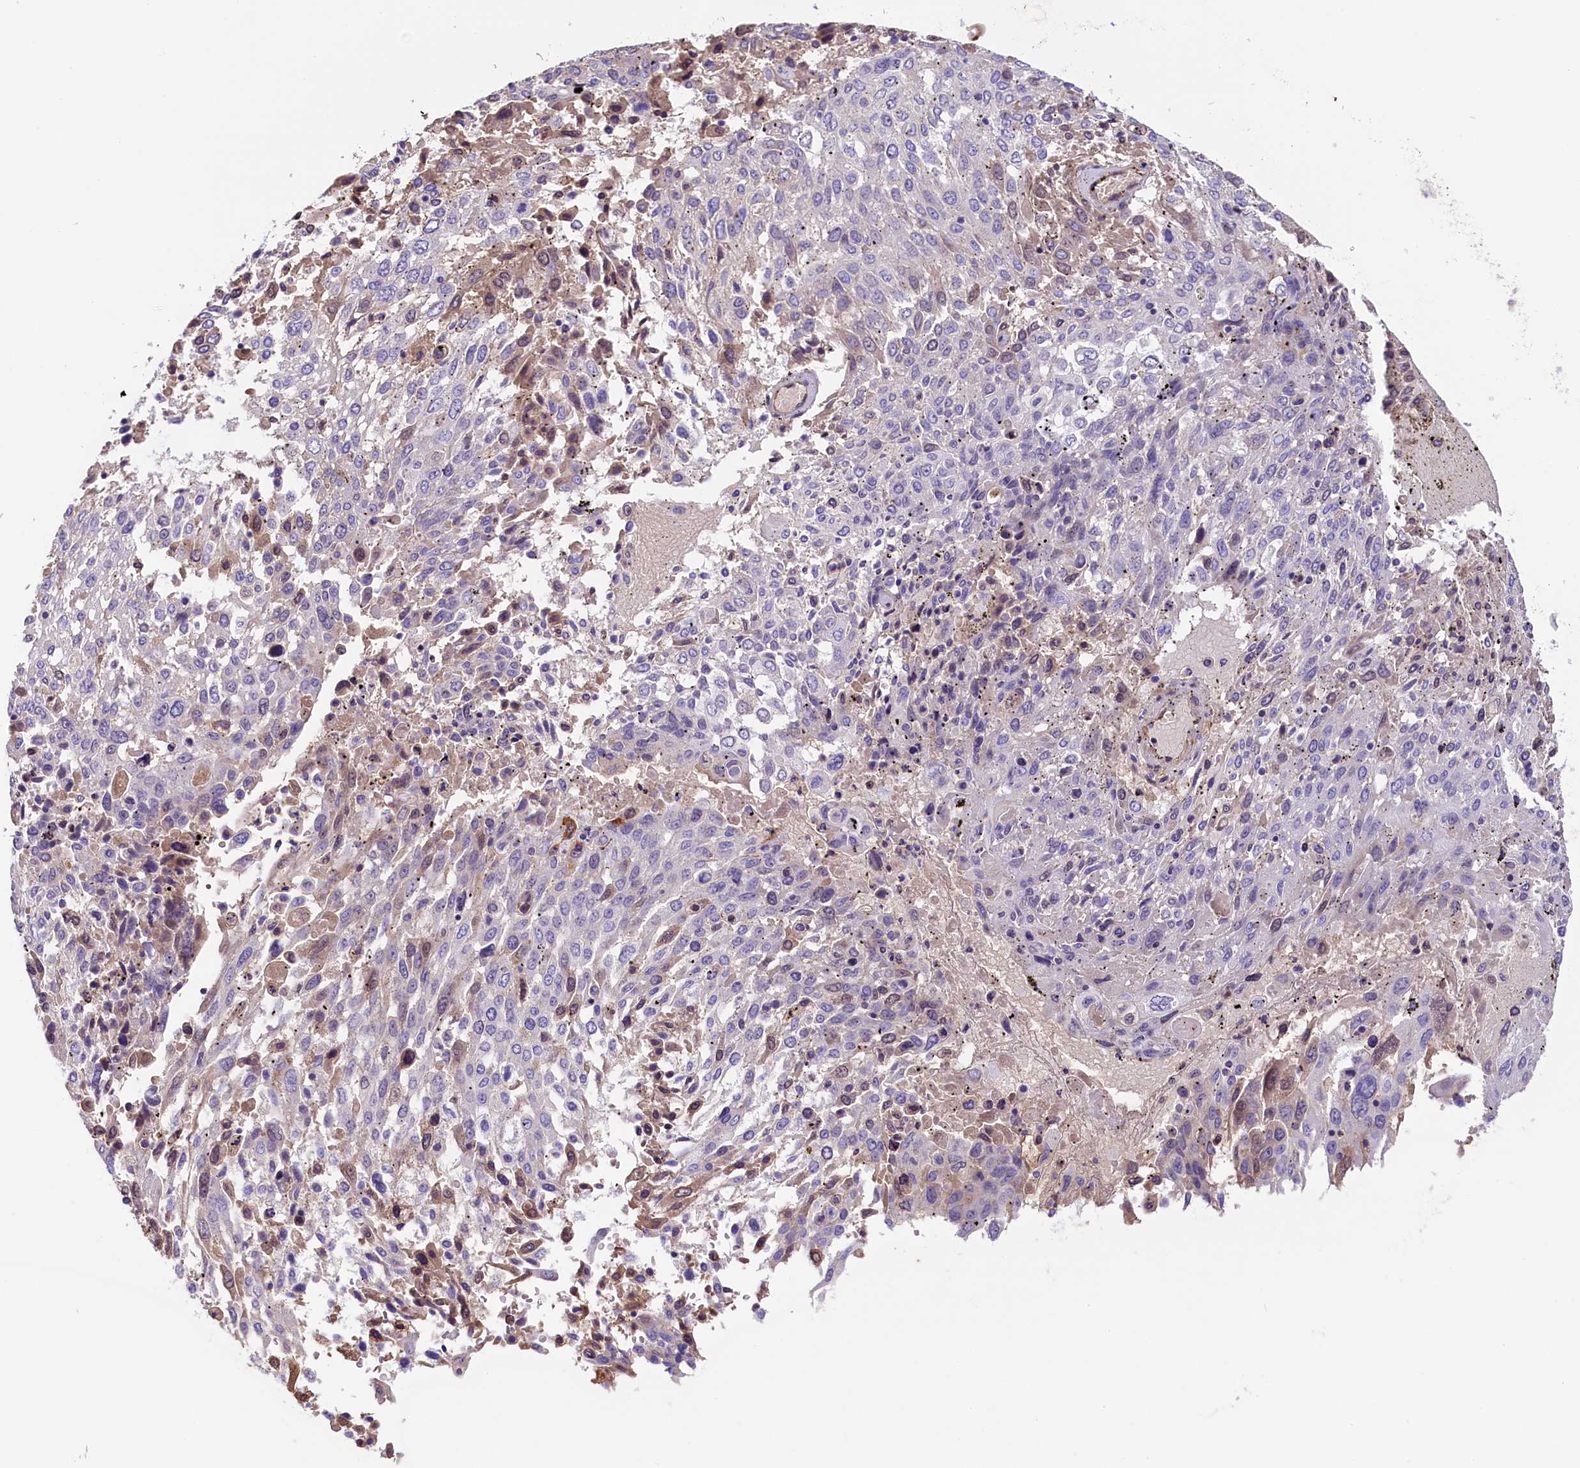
{"staining": {"intensity": "weak", "quantity": "<25%", "location": "nuclear"}, "tissue": "lung cancer", "cell_type": "Tumor cells", "image_type": "cancer", "snomed": [{"axis": "morphology", "description": "Squamous cell carcinoma, NOS"}, {"axis": "topography", "description": "Lung"}], "caption": "The photomicrograph reveals no staining of tumor cells in lung cancer.", "gene": "CCDC32", "patient": {"sex": "male", "age": 65}}